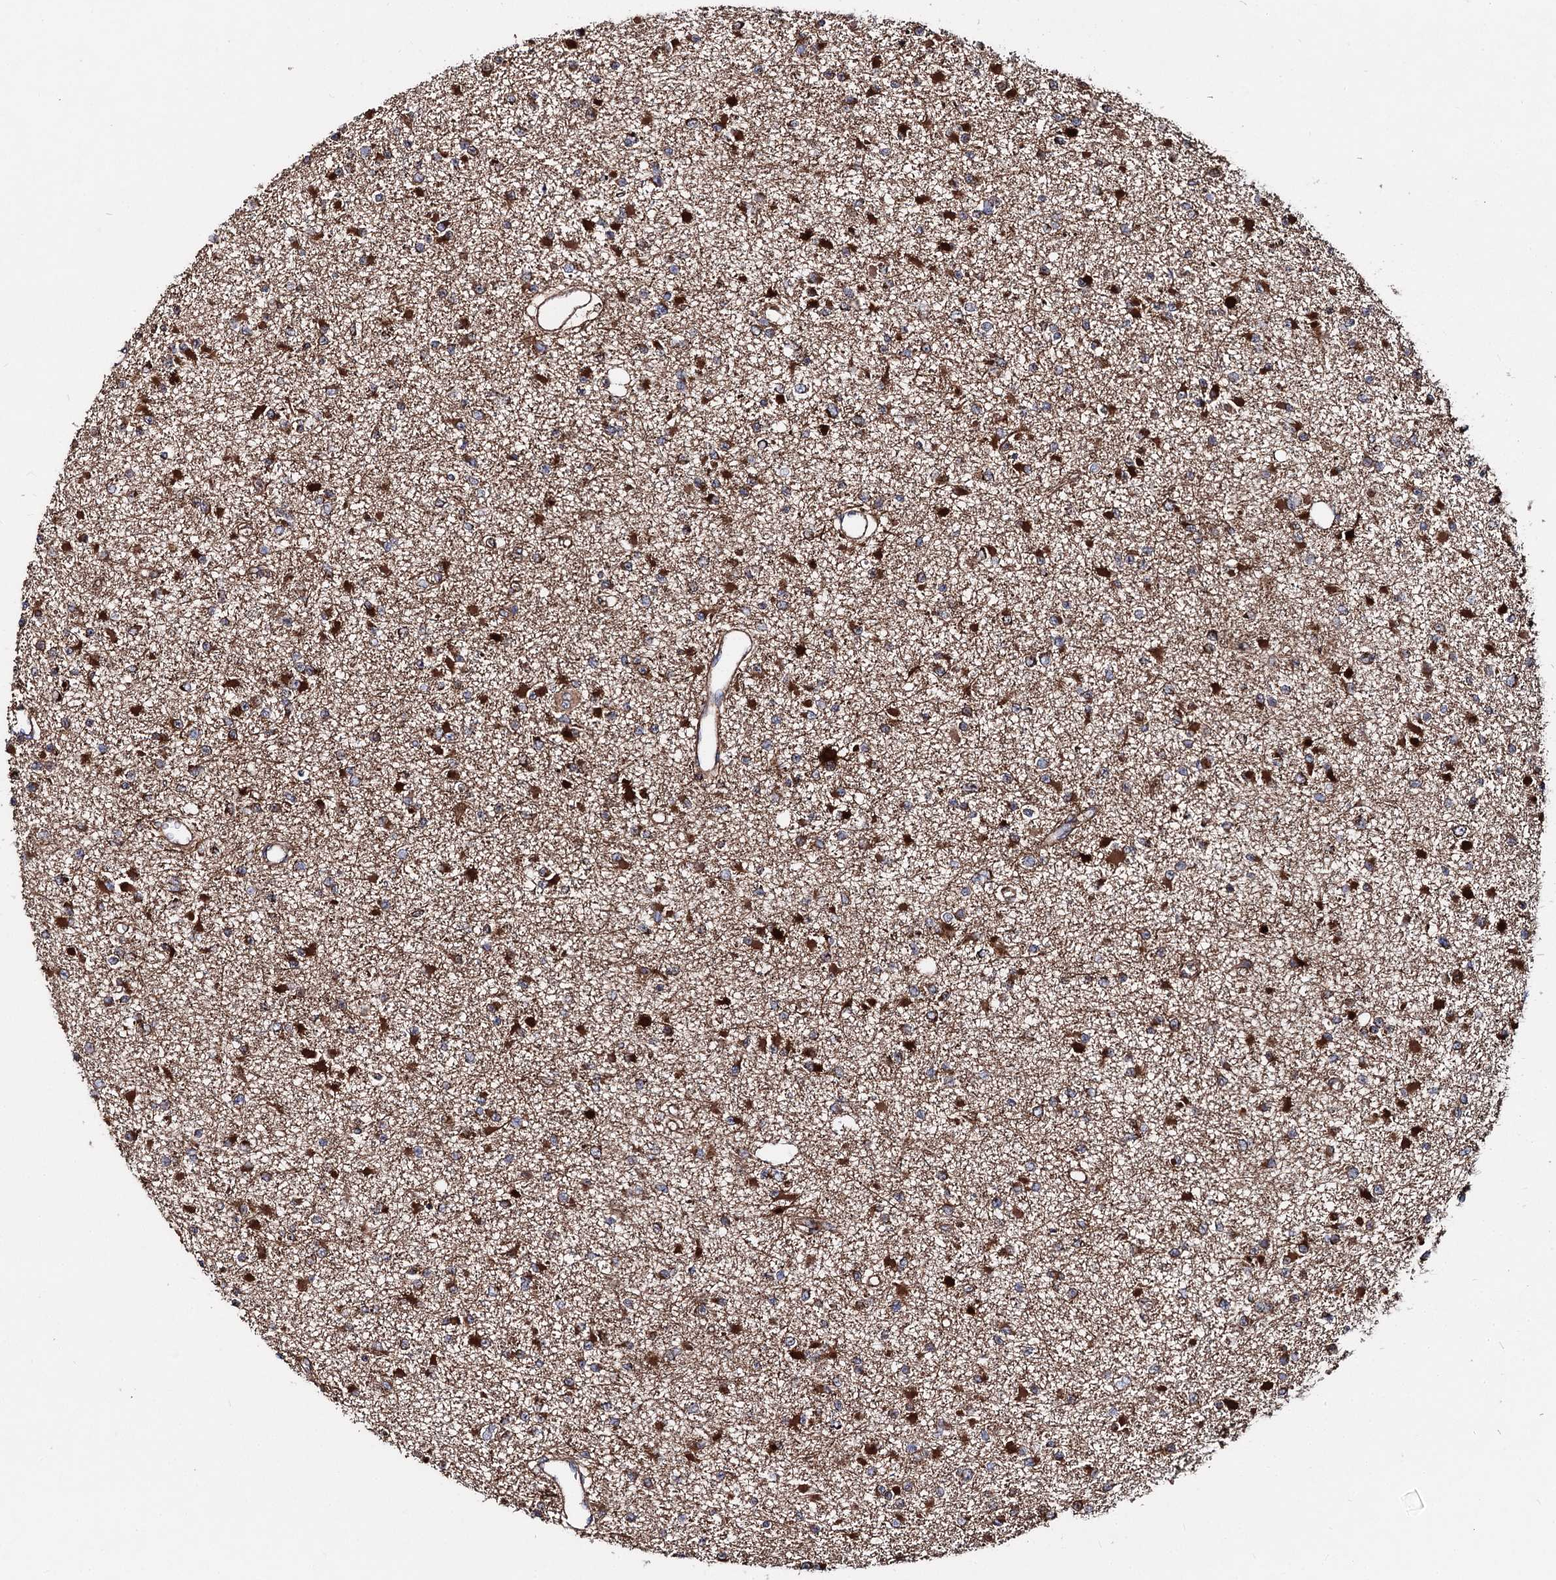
{"staining": {"intensity": "strong", "quantity": "25%-75%", "location": "cytoplasmic/membranous,nuclear"}, "tissue": "glioma", "cell_type": "Tumor cells", "image_type": "cancer", "snomed": [{"axis": "morphology", "description": "Glioma, malignant, Low grade"}, {"axis": "topography", "description": "Brain"}], "caption": "Glioma stained with DAB (3,3'-diaminobenzidine) immunohistochemistry displays high levels of strong cytoplasmic/membranous and nuclear staining in about 25%-75% of tumor cells. The protein of interest is stained brown, and the nuclei are stained in blue (DAB IHC with brightfield microscopy, high magnification).", "gene": "MSANTD2", "patient": {"sex": "female", "age": 22}}